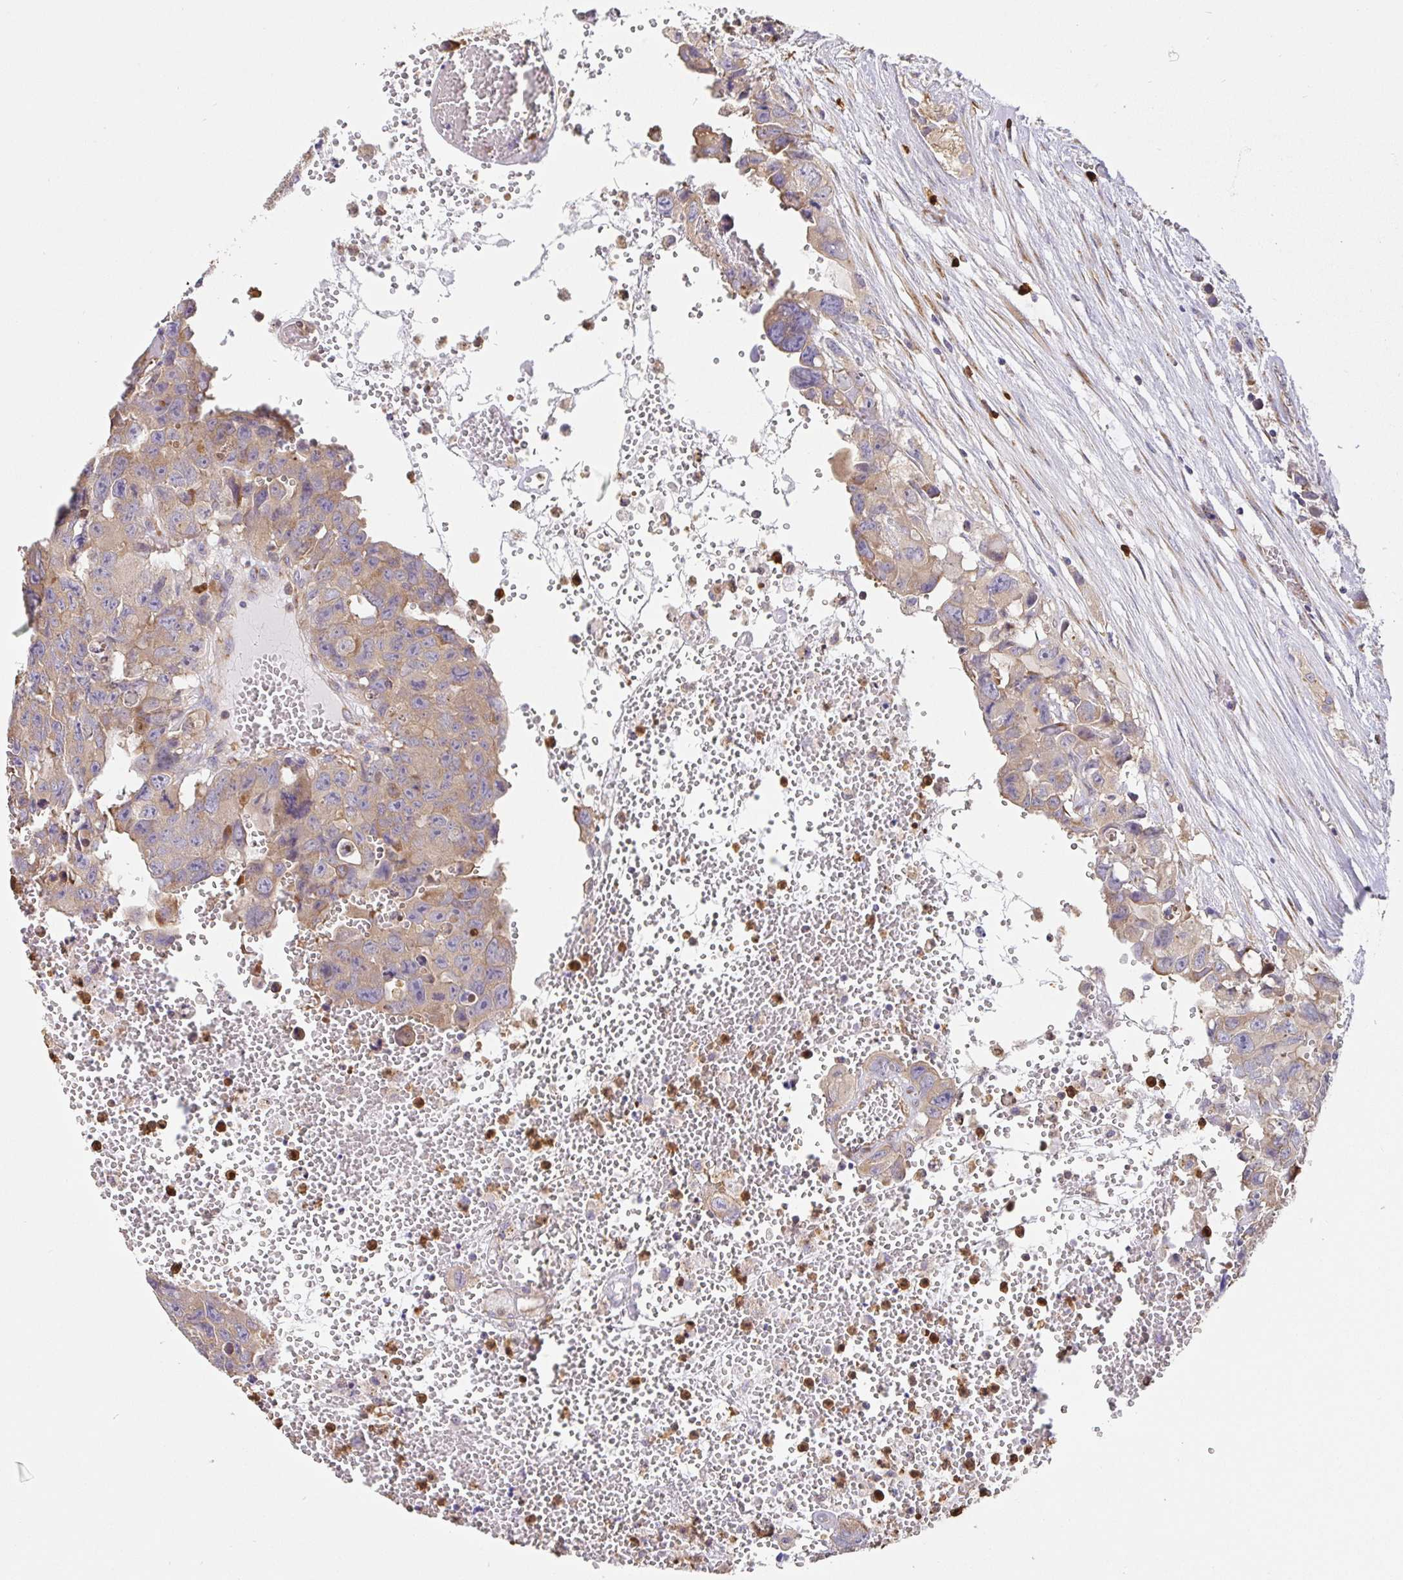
{"staining": {"intensity": "weak", "quantity": "25%-75%", "location": "cytoplasmic/membranous"}, "tissue": "testis cancer", "cell_type": "Tumor cells", "image_type": "cancer", "snomed": [{"axis": "morphology", "description": "Seminoma, NOS"}, {"axis": "topography", "description": "Testis"}], "caption": "IHC of seminoma (testis) demonstrates low levels of weak cytoplasmic/membranous positivity in about 25%-75% of tumor cells. (Stains: DAB in brown, nuclei in blue, Microscopy: brightfield microscopy at high magnification).", "gene": "PDPK1", "patient": {"sex": "male", "age": 26}}